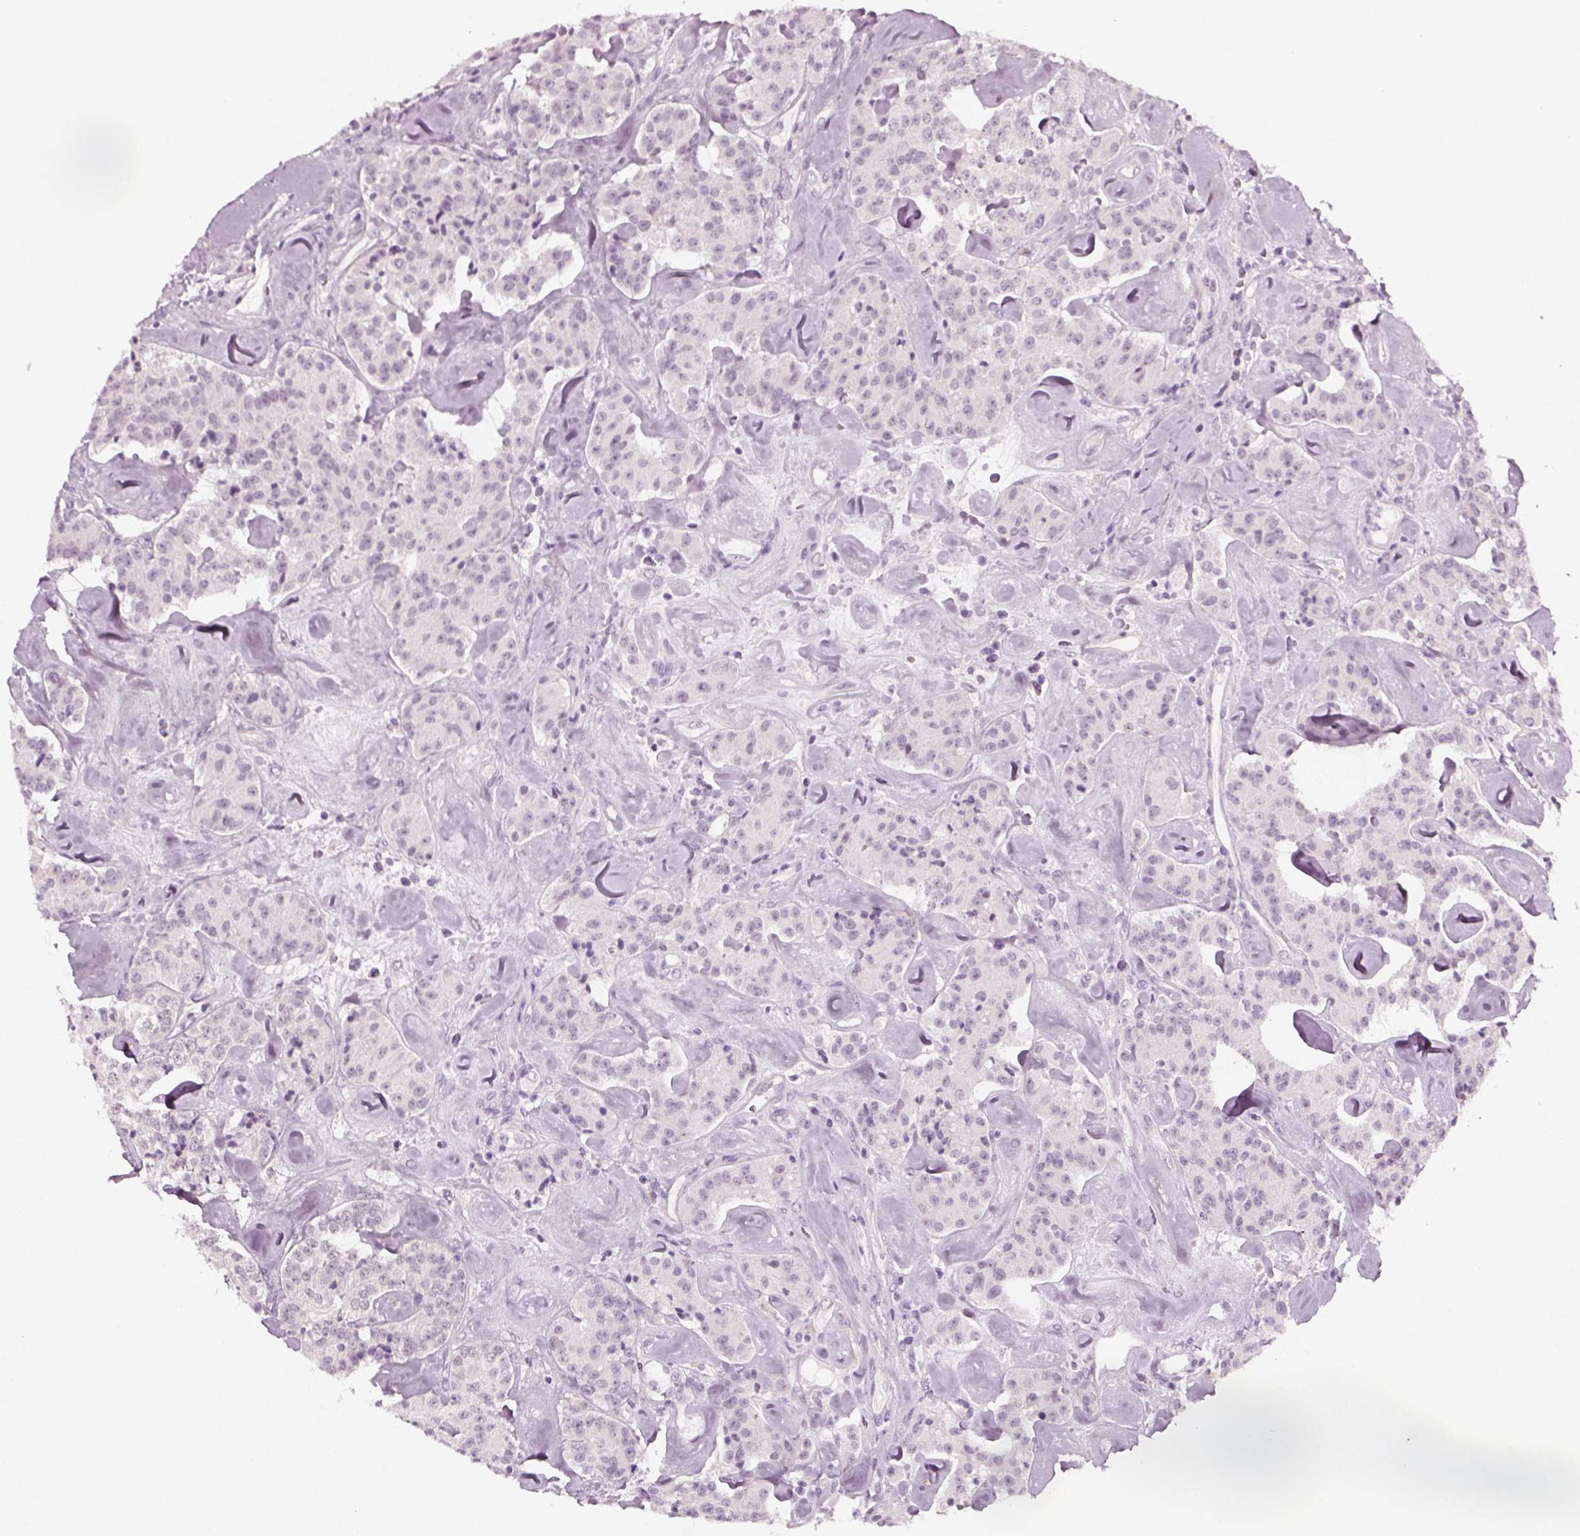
{"staining": {"intensity": "negative", "quantity": "none", "location": "none"}, "tissue": "carcinoid", "cell_type": "Tumor cells", "image_type": "cancer", "snomed": [{"axis": "morphology", "description": "Carcinoid, malignant, NOS"}, {"axis": "topography", "description": "Pancreas"}], "caption": "Carcinoid (malignant) was stained to show a protein in brown. There is no significant positivity in tumor cells.", "gene": "KRT75", "patient": {"sex": "male", "age": 41}}